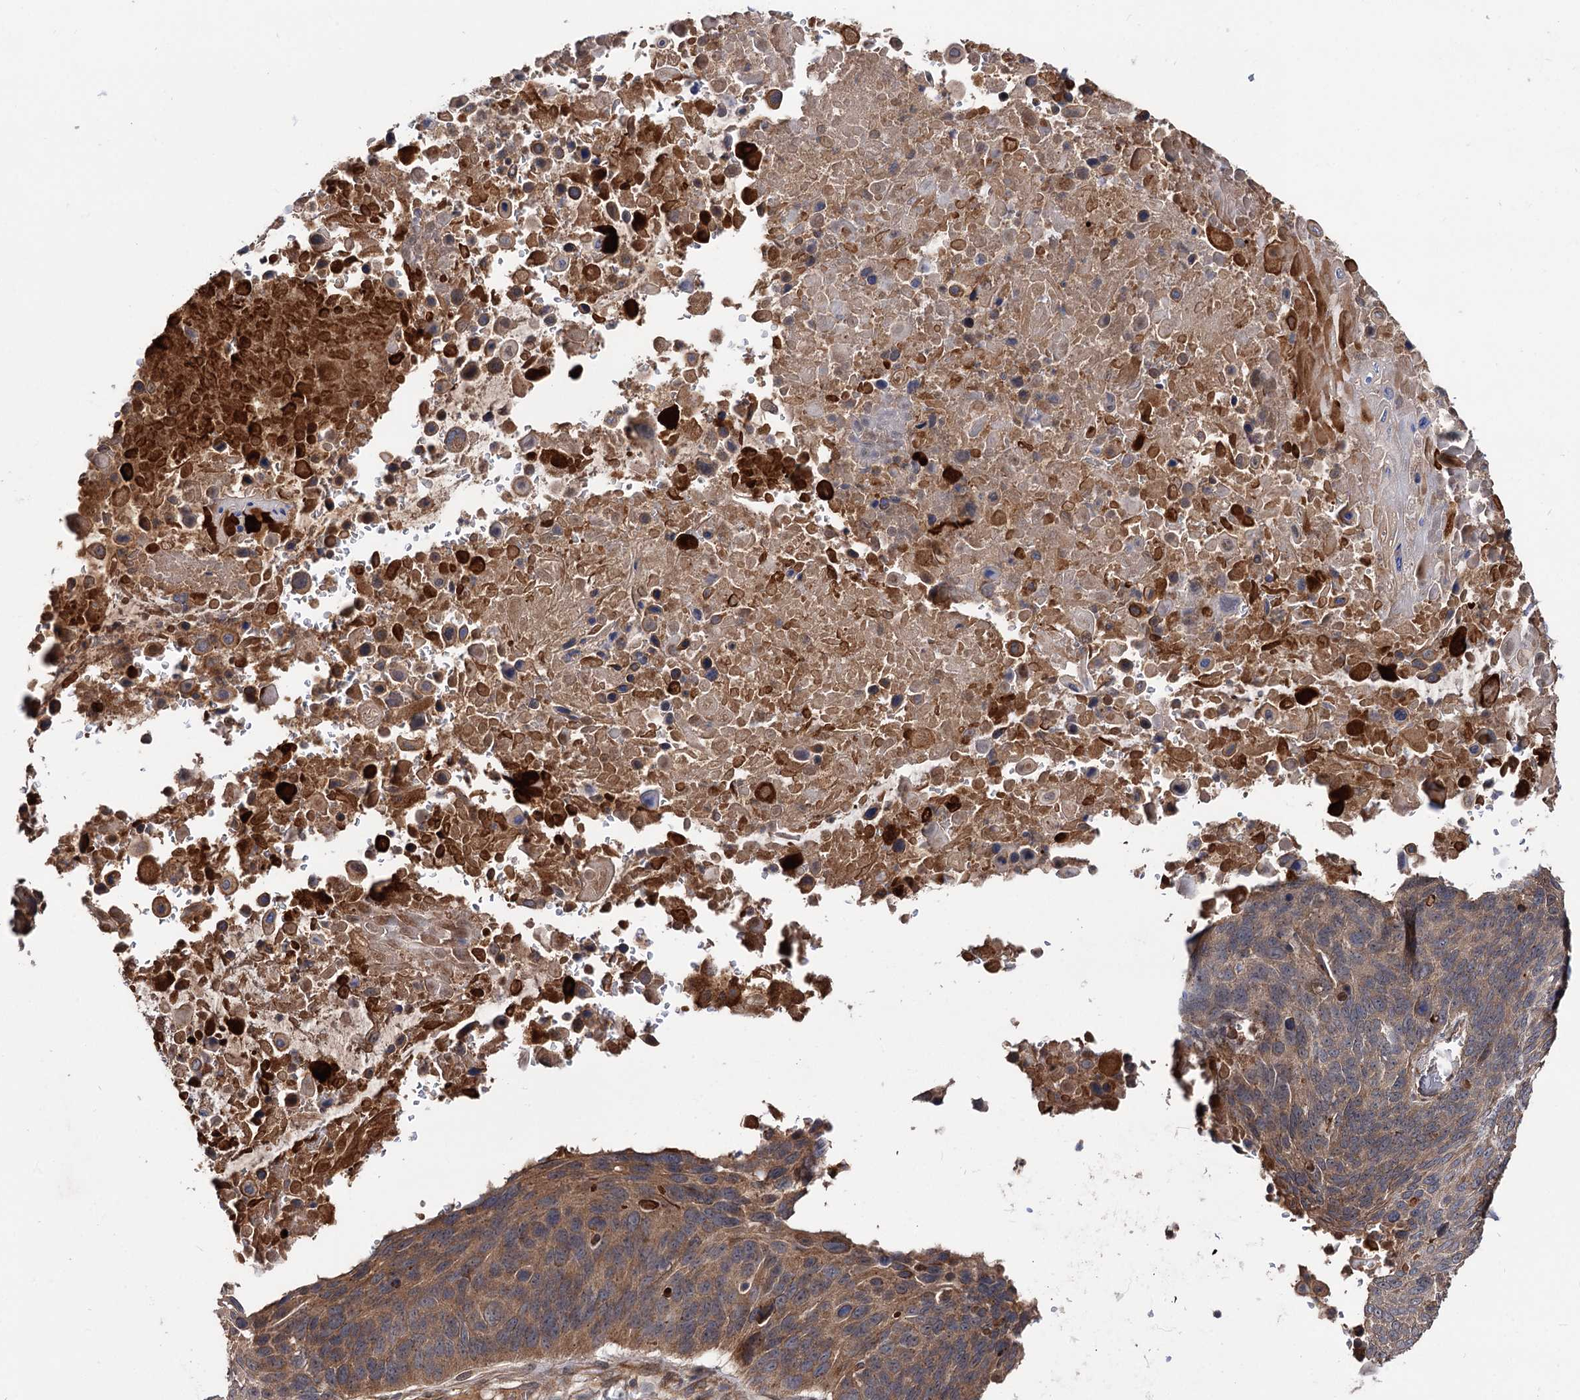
{"staining": {"intensity": "moderate", "quantity": ">75%", "location": "cytoplasmic/membranous"}, "tissue": "lung cancer", "cell_type": "Tumor cells", "image_type": "cancer", "snomed": [{"axis": "morphology", "description": "Squamous cell carcinoma, NOS"}, {"axis": "topography", "description": "Lung"}], "caption": "Protein staining of squamous cell carcinoma (lung) tissue exhibits moderate cytoplasmic/membranous staining in approximately >75% of tumor cells. (DAB IHC with brightfield microscopy, high magnification).", "gene": "TEX9", "patient": {"sex": "male", "age": 66}}